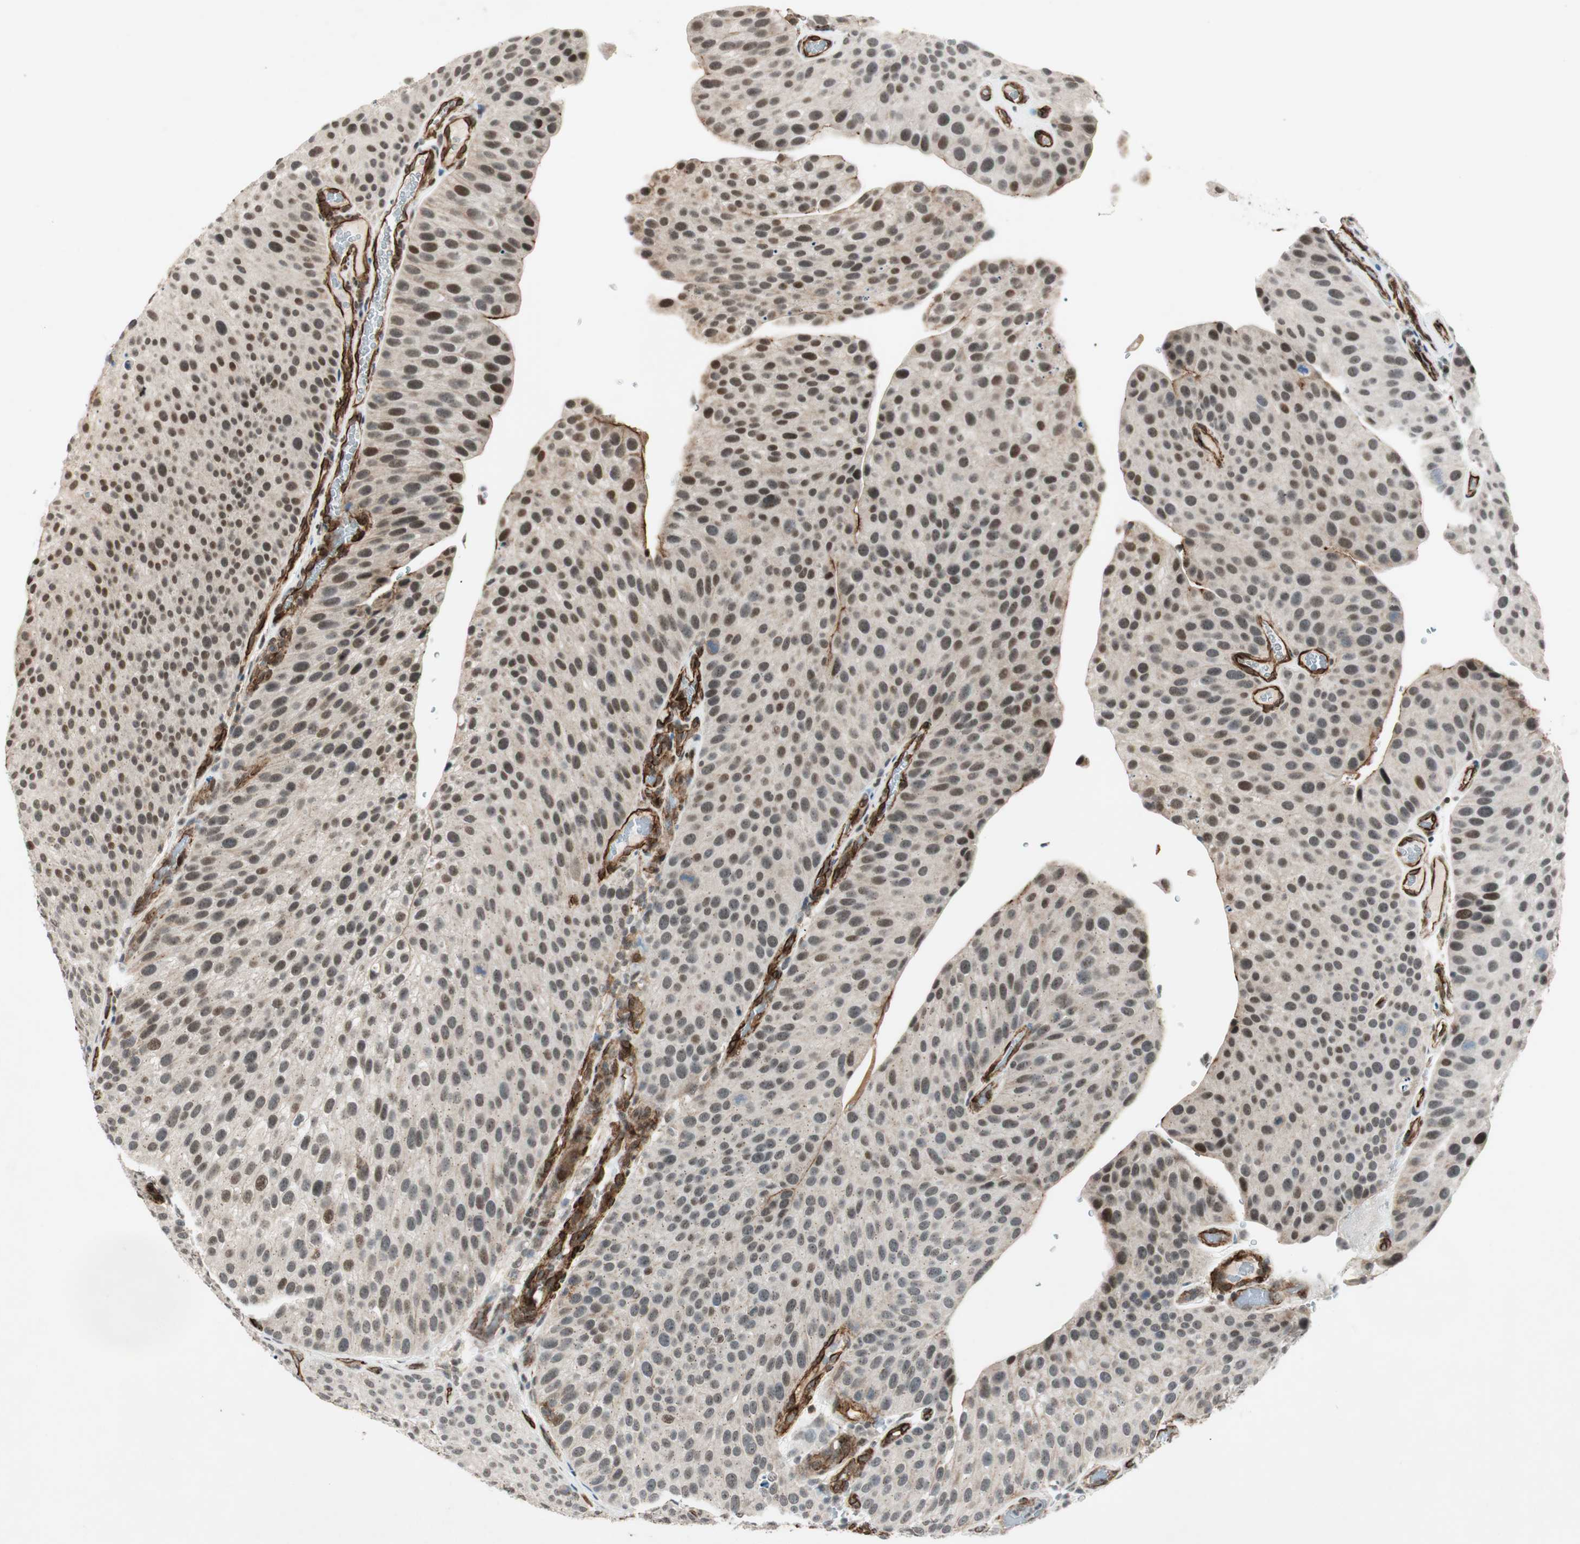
{"staining": {"intensity": "moderate", "quantity": ">75%", "location": "nuclear"}, "tissue": "urothelial cancer", "cell_type": "Tumor cells", "image_type": "cancer", "snomed": [{"axis": "morphology", "description": "Urothelial carcinoma, Low grade"}, {"axis": "topography", "description": "Smooth muscle"}, {"axis": "topography", "description": "Urinary bladder"}], "caption": "Low-grade urothelial carcinoma was stained to show a protein in brown. There is medium levels of moderate nuclear positivity in approximately >75% of tumor cells.", "gene": "CDK19", "patient": {"sex": "male", "age": 60}}